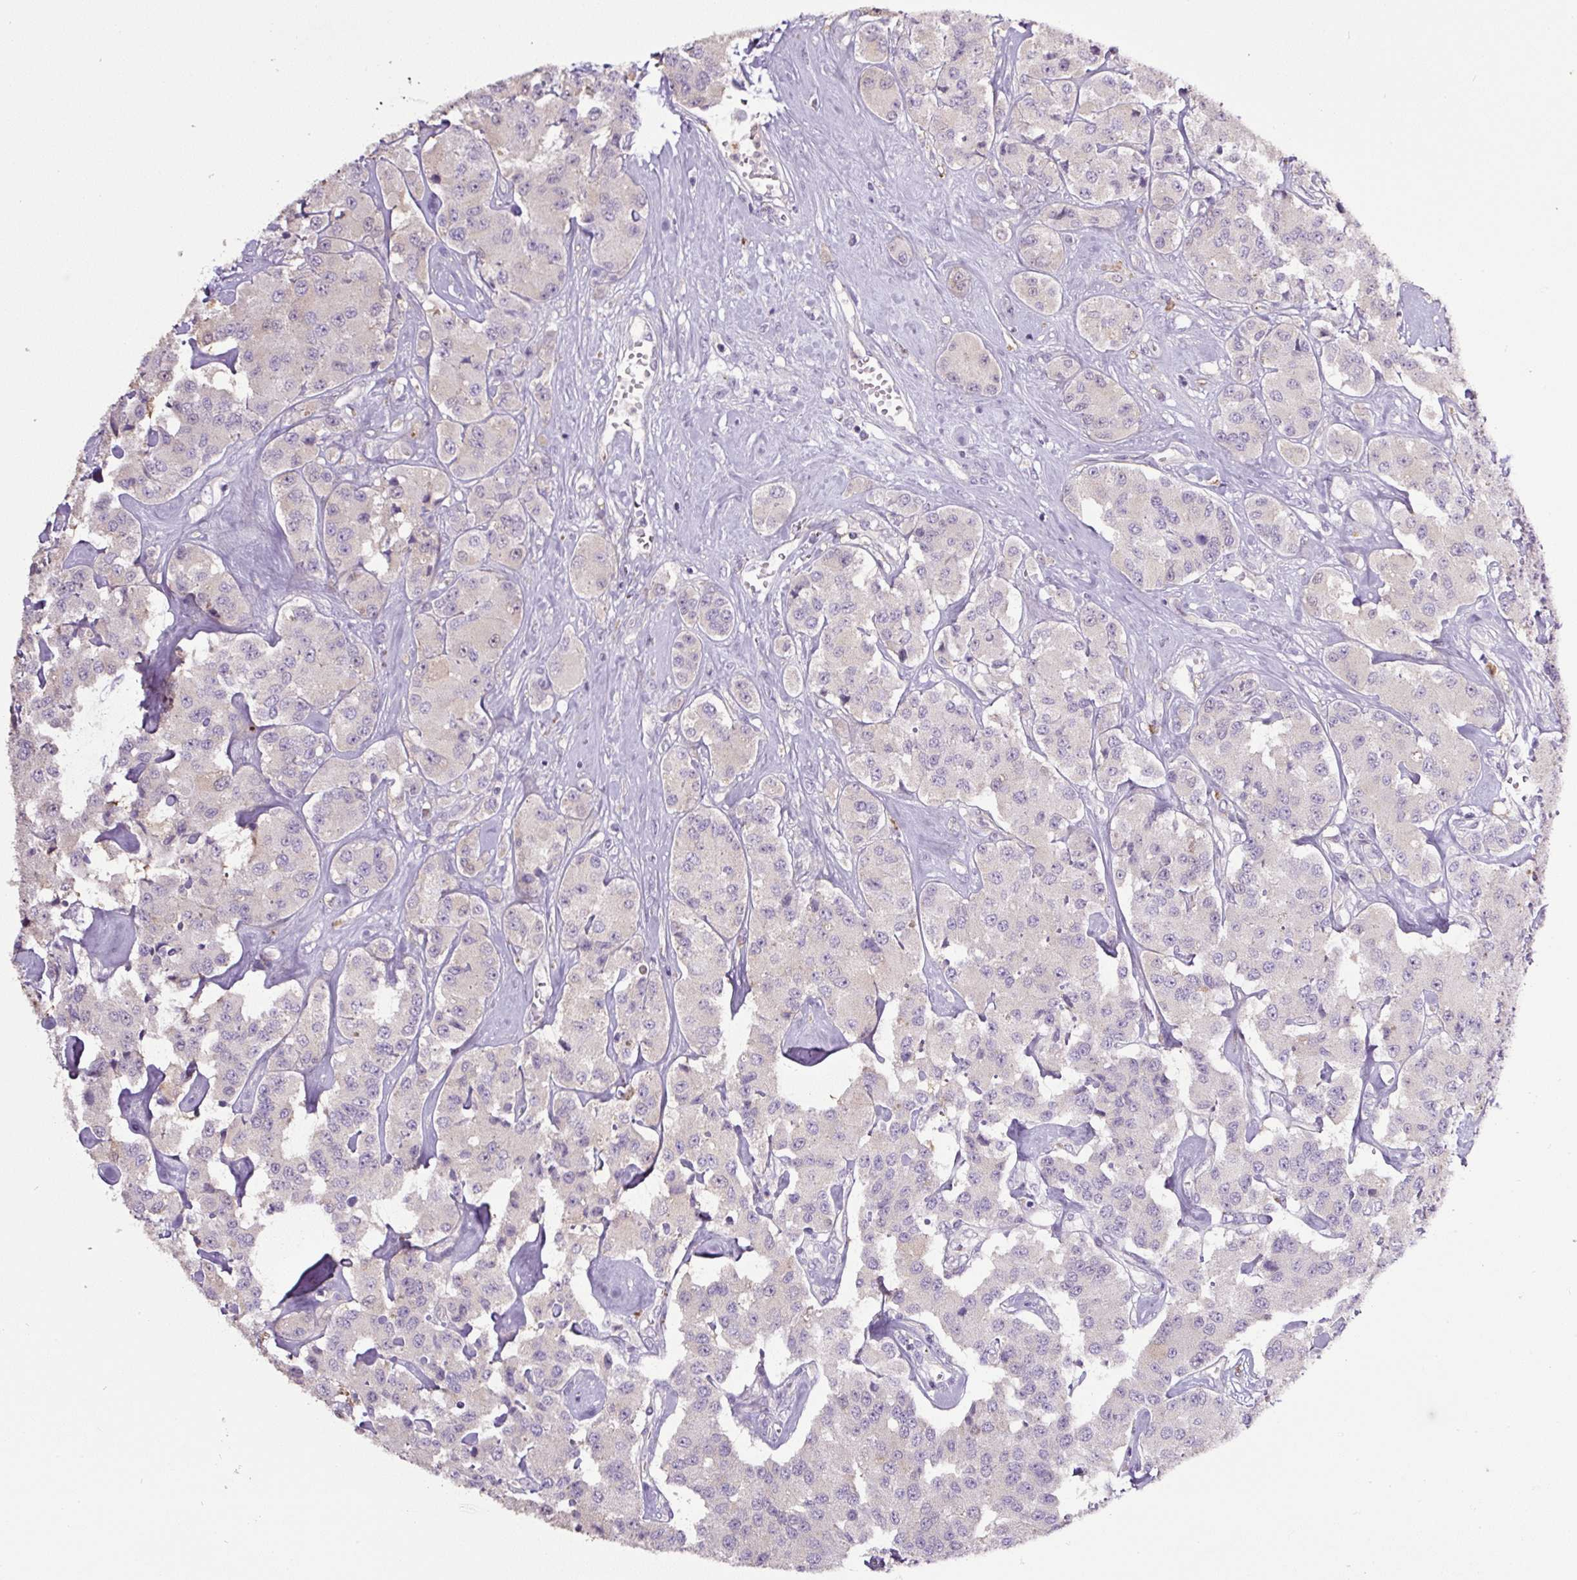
{"staining": {"intensity": "negative", "quantity": "none", "location": "none"}, "tissue": "carcinoid", "cell_type": "Tumor cells", "image_type": "cancer", "snomed": [{"axis": "morphology", "description": "Carcinoid, malignant, NOS"}, {"axis": "topography", "description": "Pancreas"}], "caption": "Tumor cells are negative for brown protein staining in carcinoid.", "gene": "HPS4", "patient": {"sex": "male", "age": 41}}